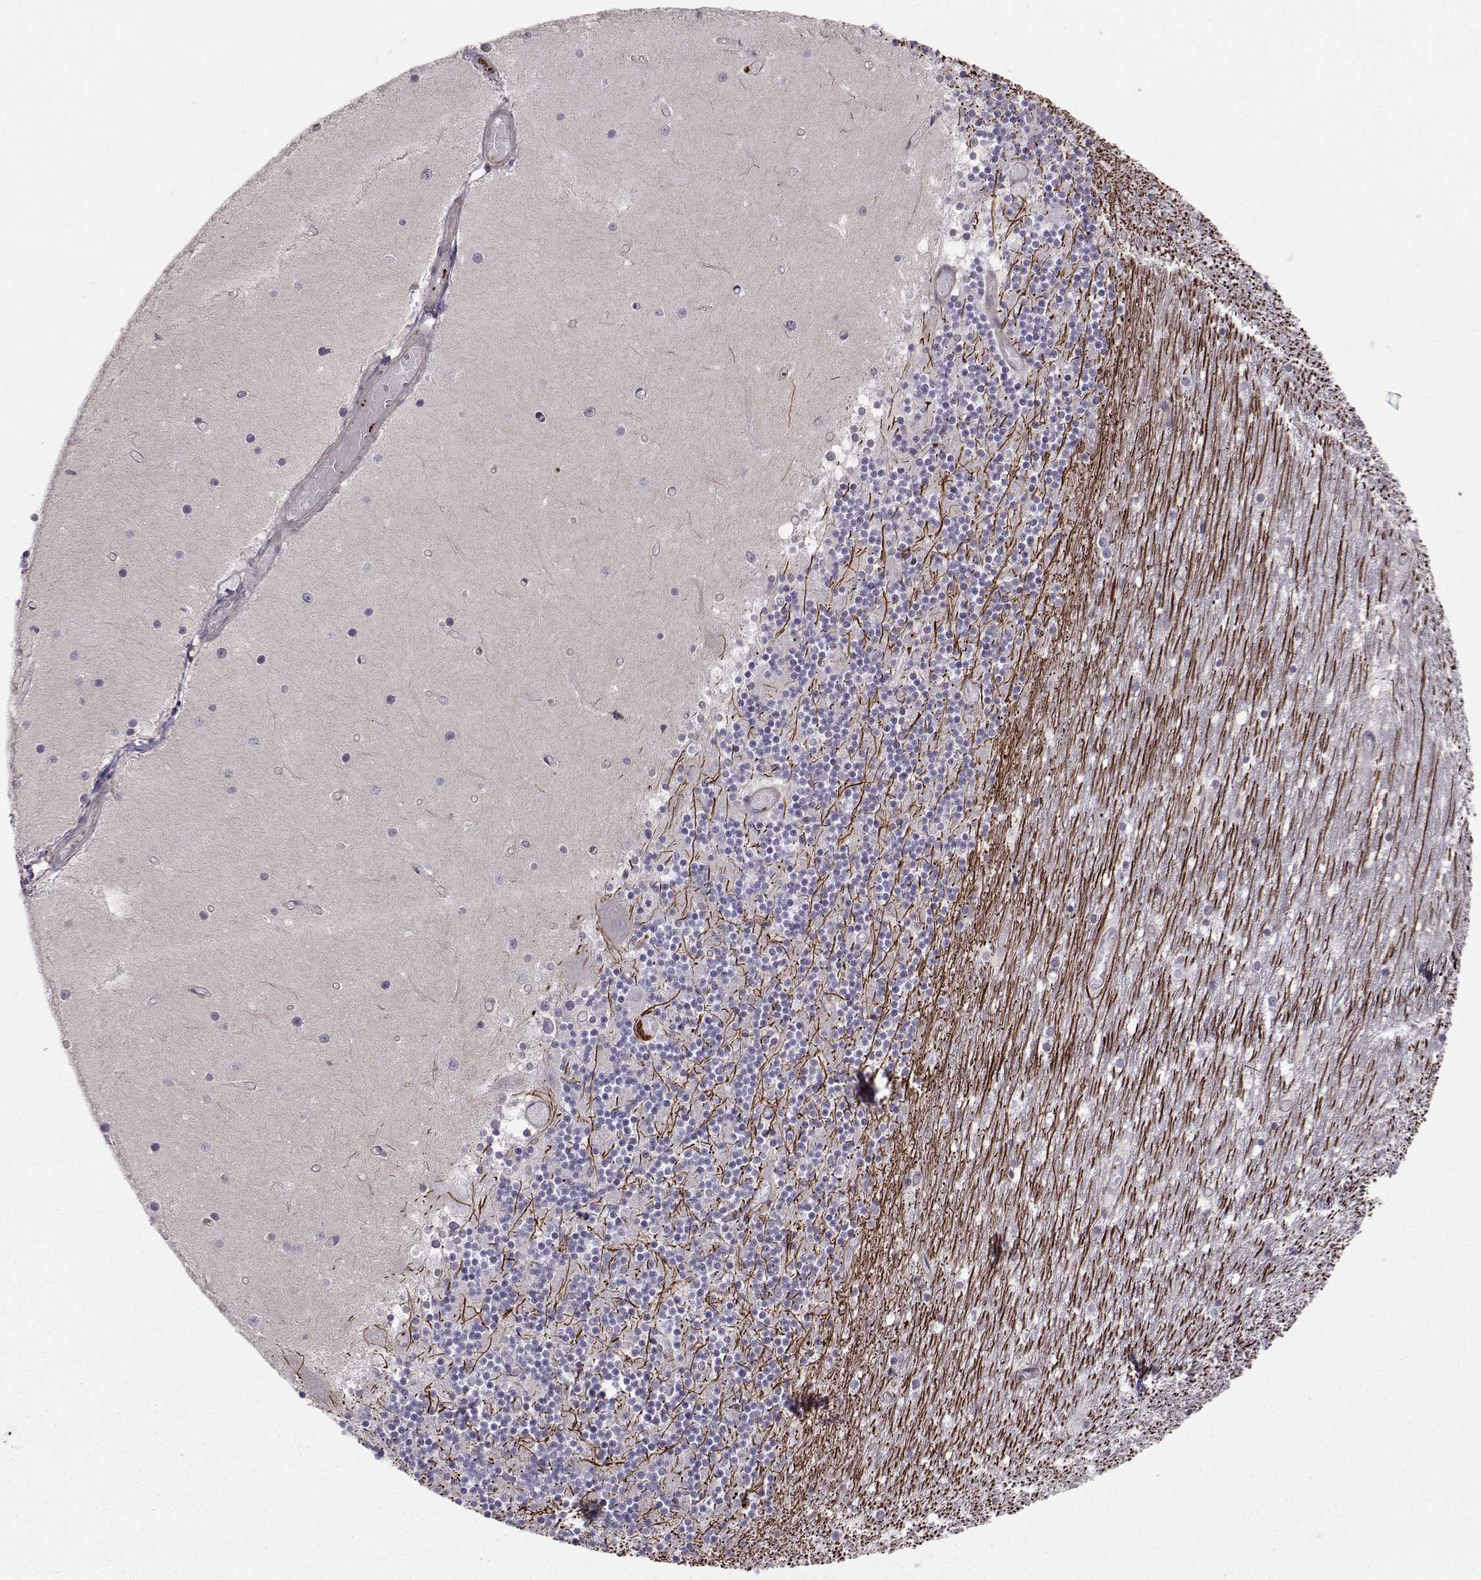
{"staining": {"intensity": "negative", "quantity": "none", "location": "none"}, "tissue": "cerebellum", "cell_type": "Cells in granular layer", "image_type": "normal", "snomed": [{"axis": "morphology", "description": "Normal tissue, NOS"}, {"axis": "topography", "description": "Cerebellum"}], "caption": "Immunohistochemical staining of benign human cerebellum shows no significant positivity in cells in granular layer. (Stains: DAB IHC with hematoxylin counter stain, Microscopy: brightfield microscopy at high magnification).", "gene": "ASB16", "patient": {"sex": "female", "age": 28}}